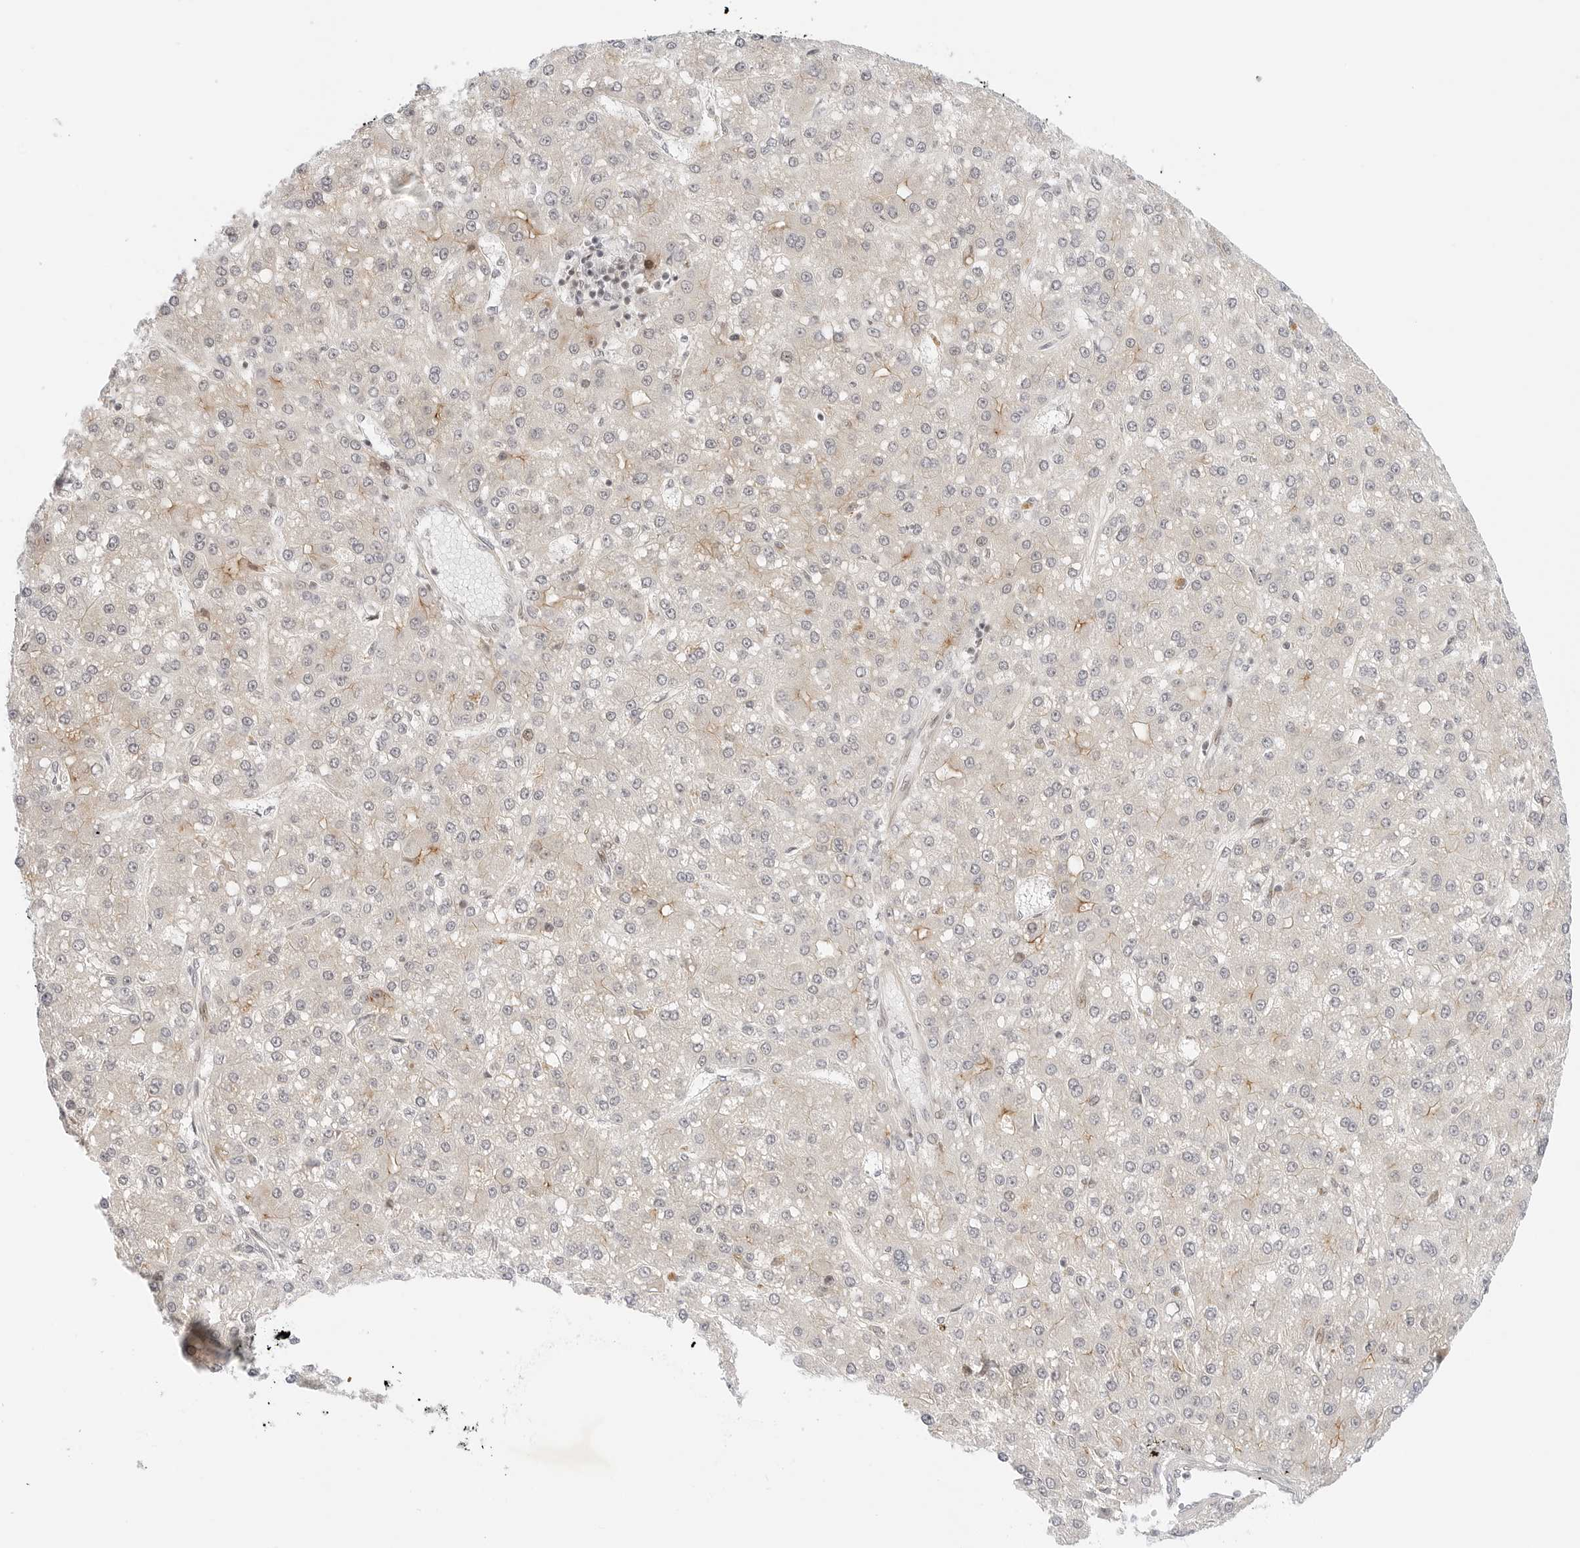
{"staining": {"intensity": "weak", "quantity": "<25%", "location": "cytoplasmic/membranous"}, "tissue": "liver cancer", "cell_type": "Tumor cells", "image_type": "cancer", "snomed": [{"axis": "morphology", "description": "Carcinoma, Hepatocellular, NOS"}, {"axis": "topography", "description": "Liver"}], "caption": "IHC image of human hepatocellular carcinoma (liver) stained for a protein (brown), which demonstrates no staining in tumor cells.", "gene": "ZNF613", "patient": {"sex": "male", "age": 67}}